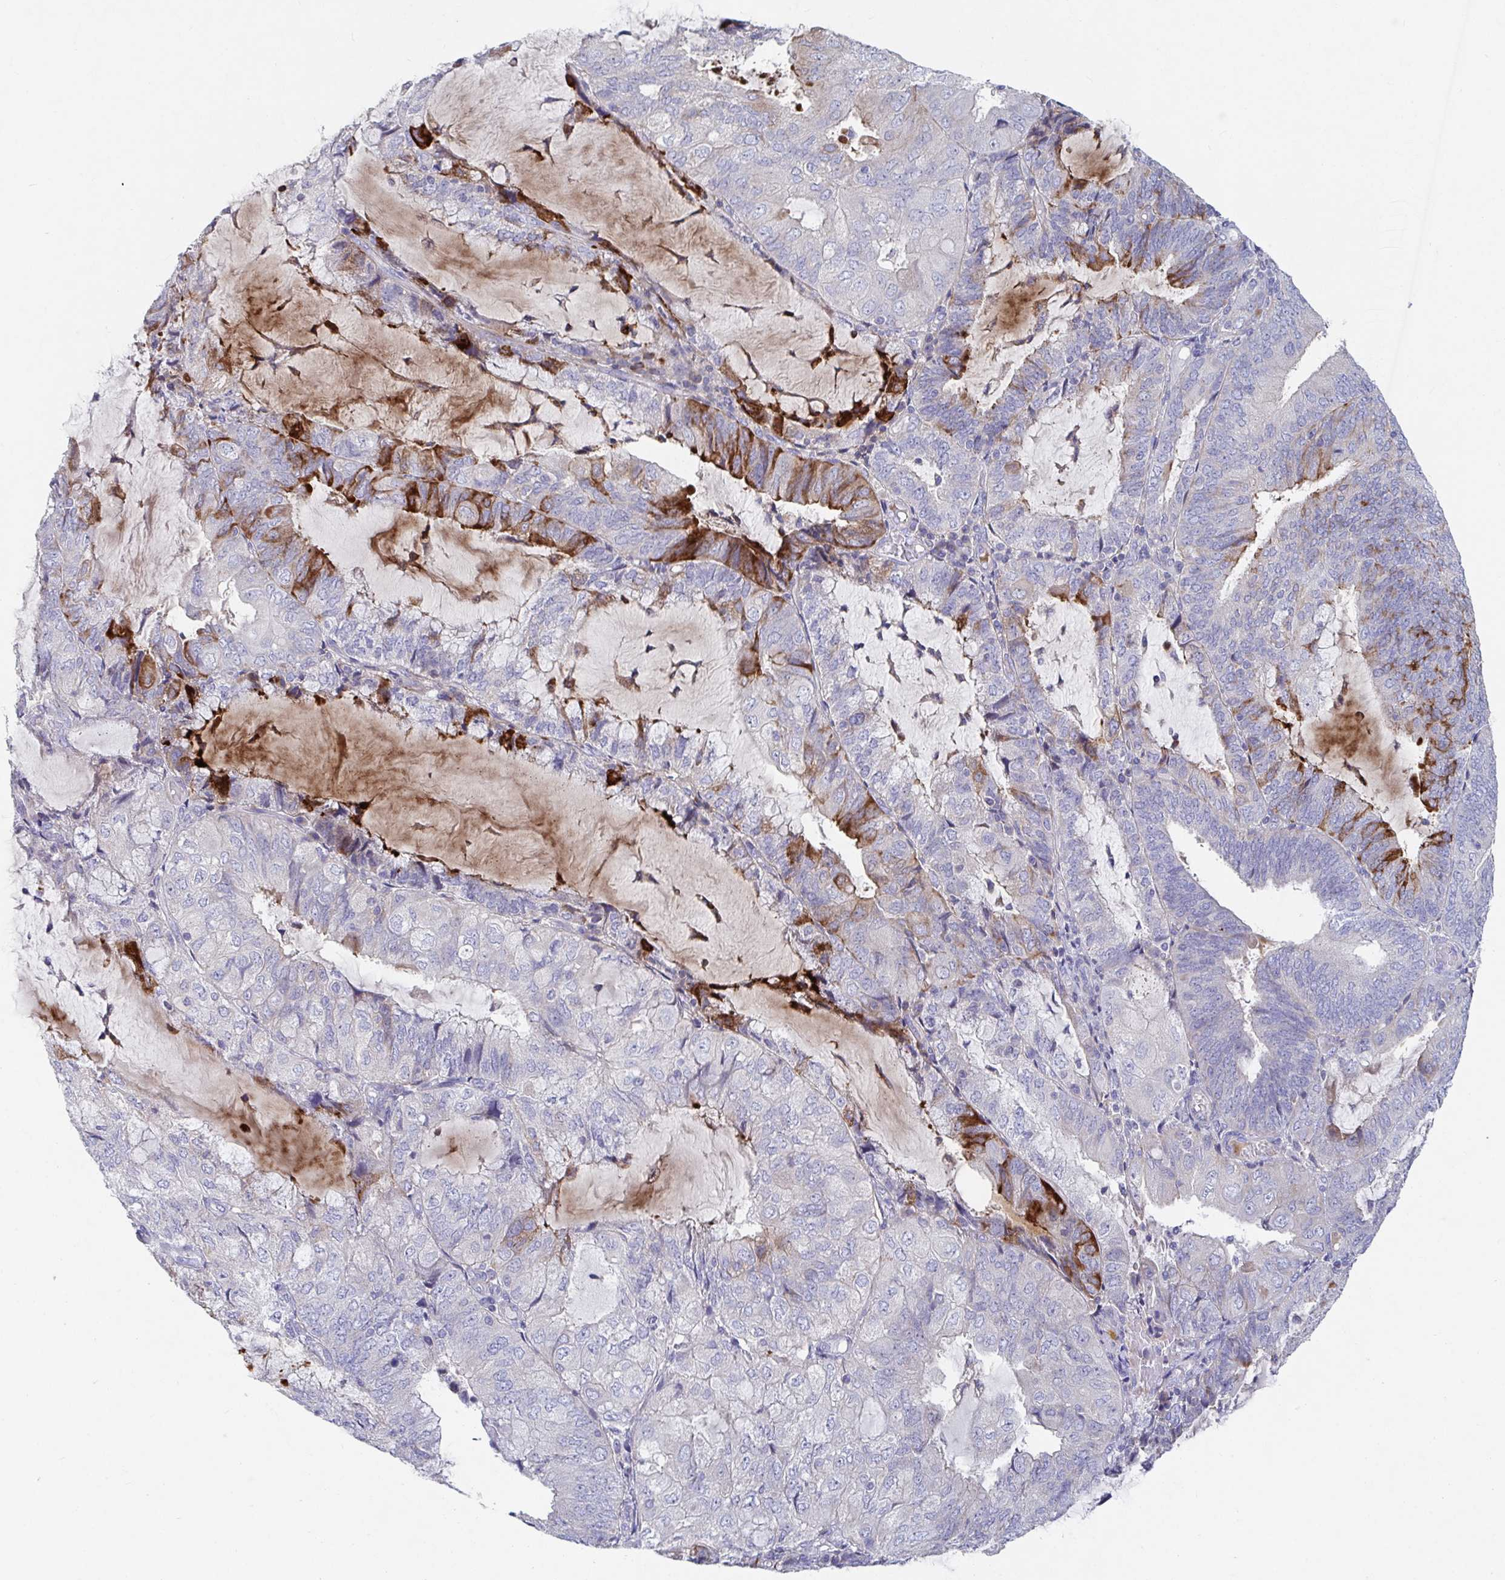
{"staining": {"intensity": "strong", "quantity": "<25%", "location": "cytoplasmic/membranous"}, "tissue": "endometrial cancer", "cell_type": "Tumor cells", "image_type": "cancer", "snomed": [{"axis": "morphology", "description": "Adenocarcinoma, NOS"}, {"axis": "topography", "description": "Endometrium"}], "caption": "DAB (3,3'-diaminobenzidine) immunohistochemical staining of adenocarcinoma (endometrial) reveals strong cytoplasmic/membranous protein expression in about <25% of tumor cells.", "gene": "ZNF561", "patient": {"sex": "female", "age": 81}}